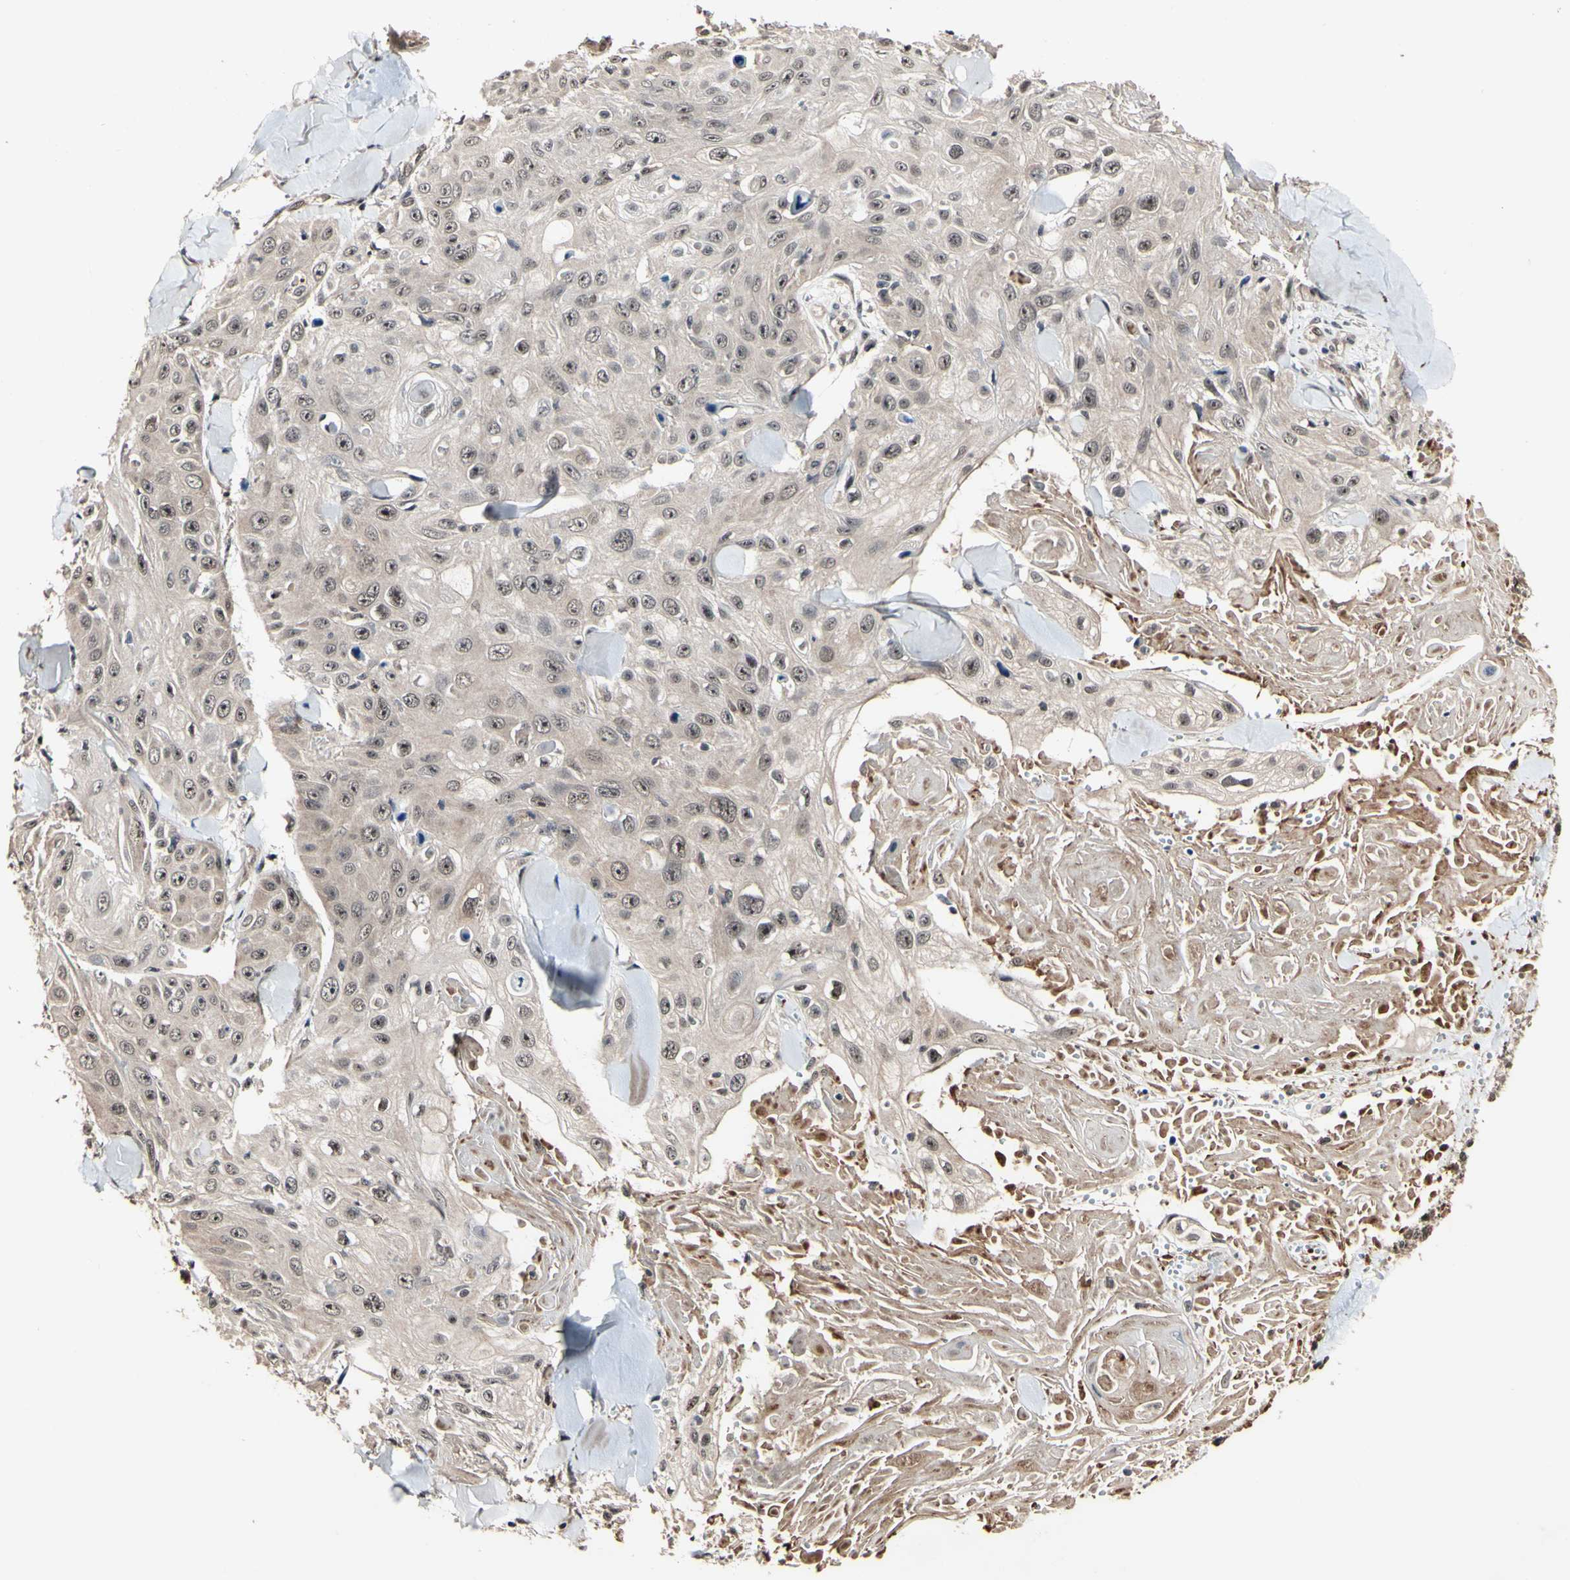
{"staining": {"intensity": "weak", "quantity": ">75%", "location": "cytoplasmic/membranous,nuclear"}, "tissue": "skin cancer", "cell_type": "Tumor cells", "image_type": "cancer", "snomed": [{"axis": "morphology", "description": "Squamous cell carcinoma, NOS"}, {"axis": "topography", "description": "Skin"}], "caption": "Skin cancer stained with DAB immunohistochemistry (IHC) demonstrates low levels of weak cytoplasmic/membranous and nuclear staining in approximately >75% of tumor cells.", "gene": "PSMD10", "patient": {"sex": "male", "age": 86}}